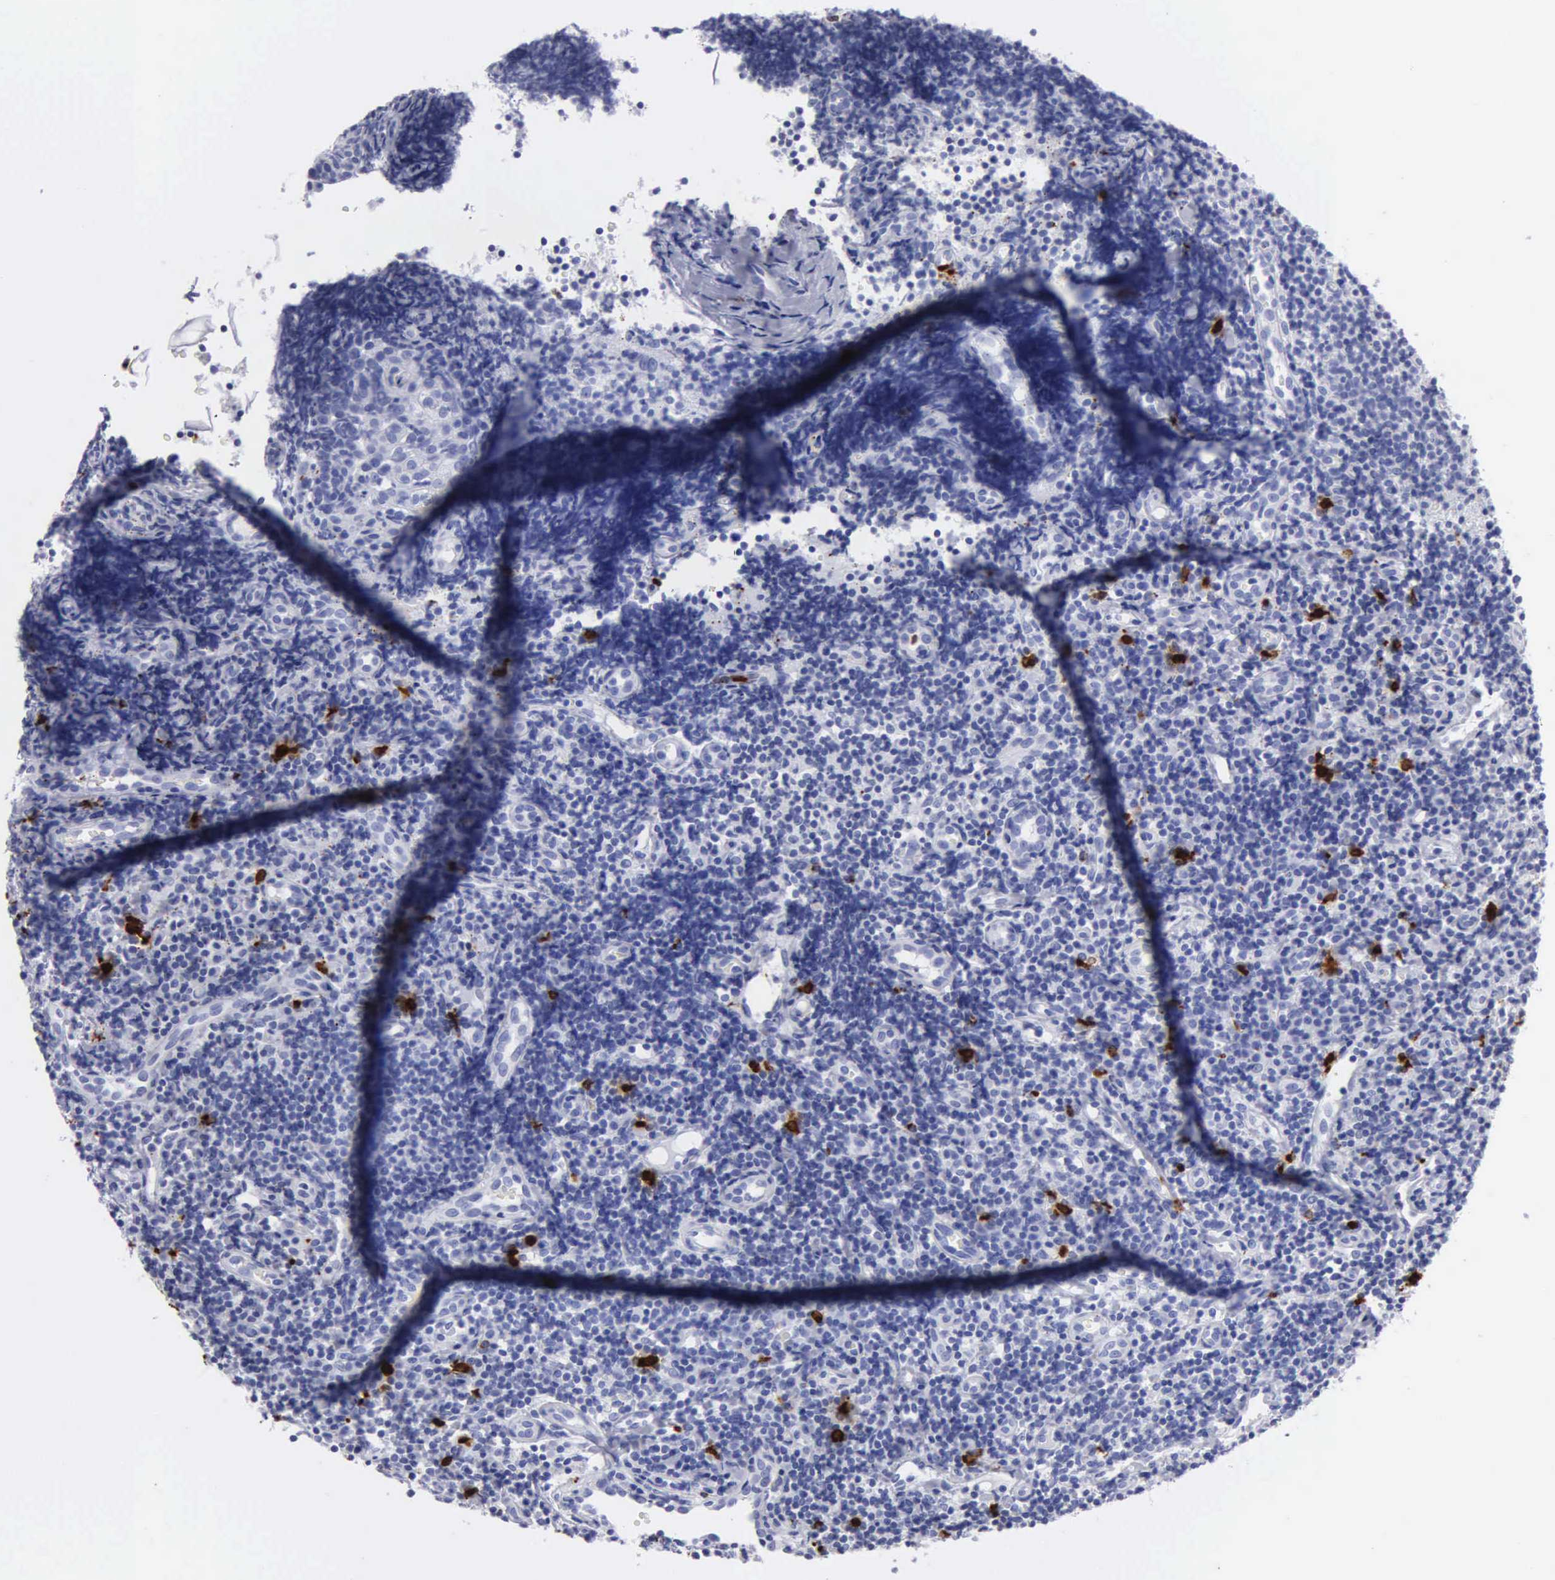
{"staining": {"intensity": "negative", "quantity": "none", "location": "none"}, "tissue": "tonsil", "cell_type": "Germinal center cells", "image_type": "normal", "snomed": [{"axis": "morphology", "description": "Normal tissue, NOS"}, {"axis": "topography", "description": "Tonsil"}], "caption": "This is a image of IHC staining of benign tonsil, which shows no expression in germinal center cells.", "gene": "CTSG", "patient": {"sex": "female", "age": 58}}